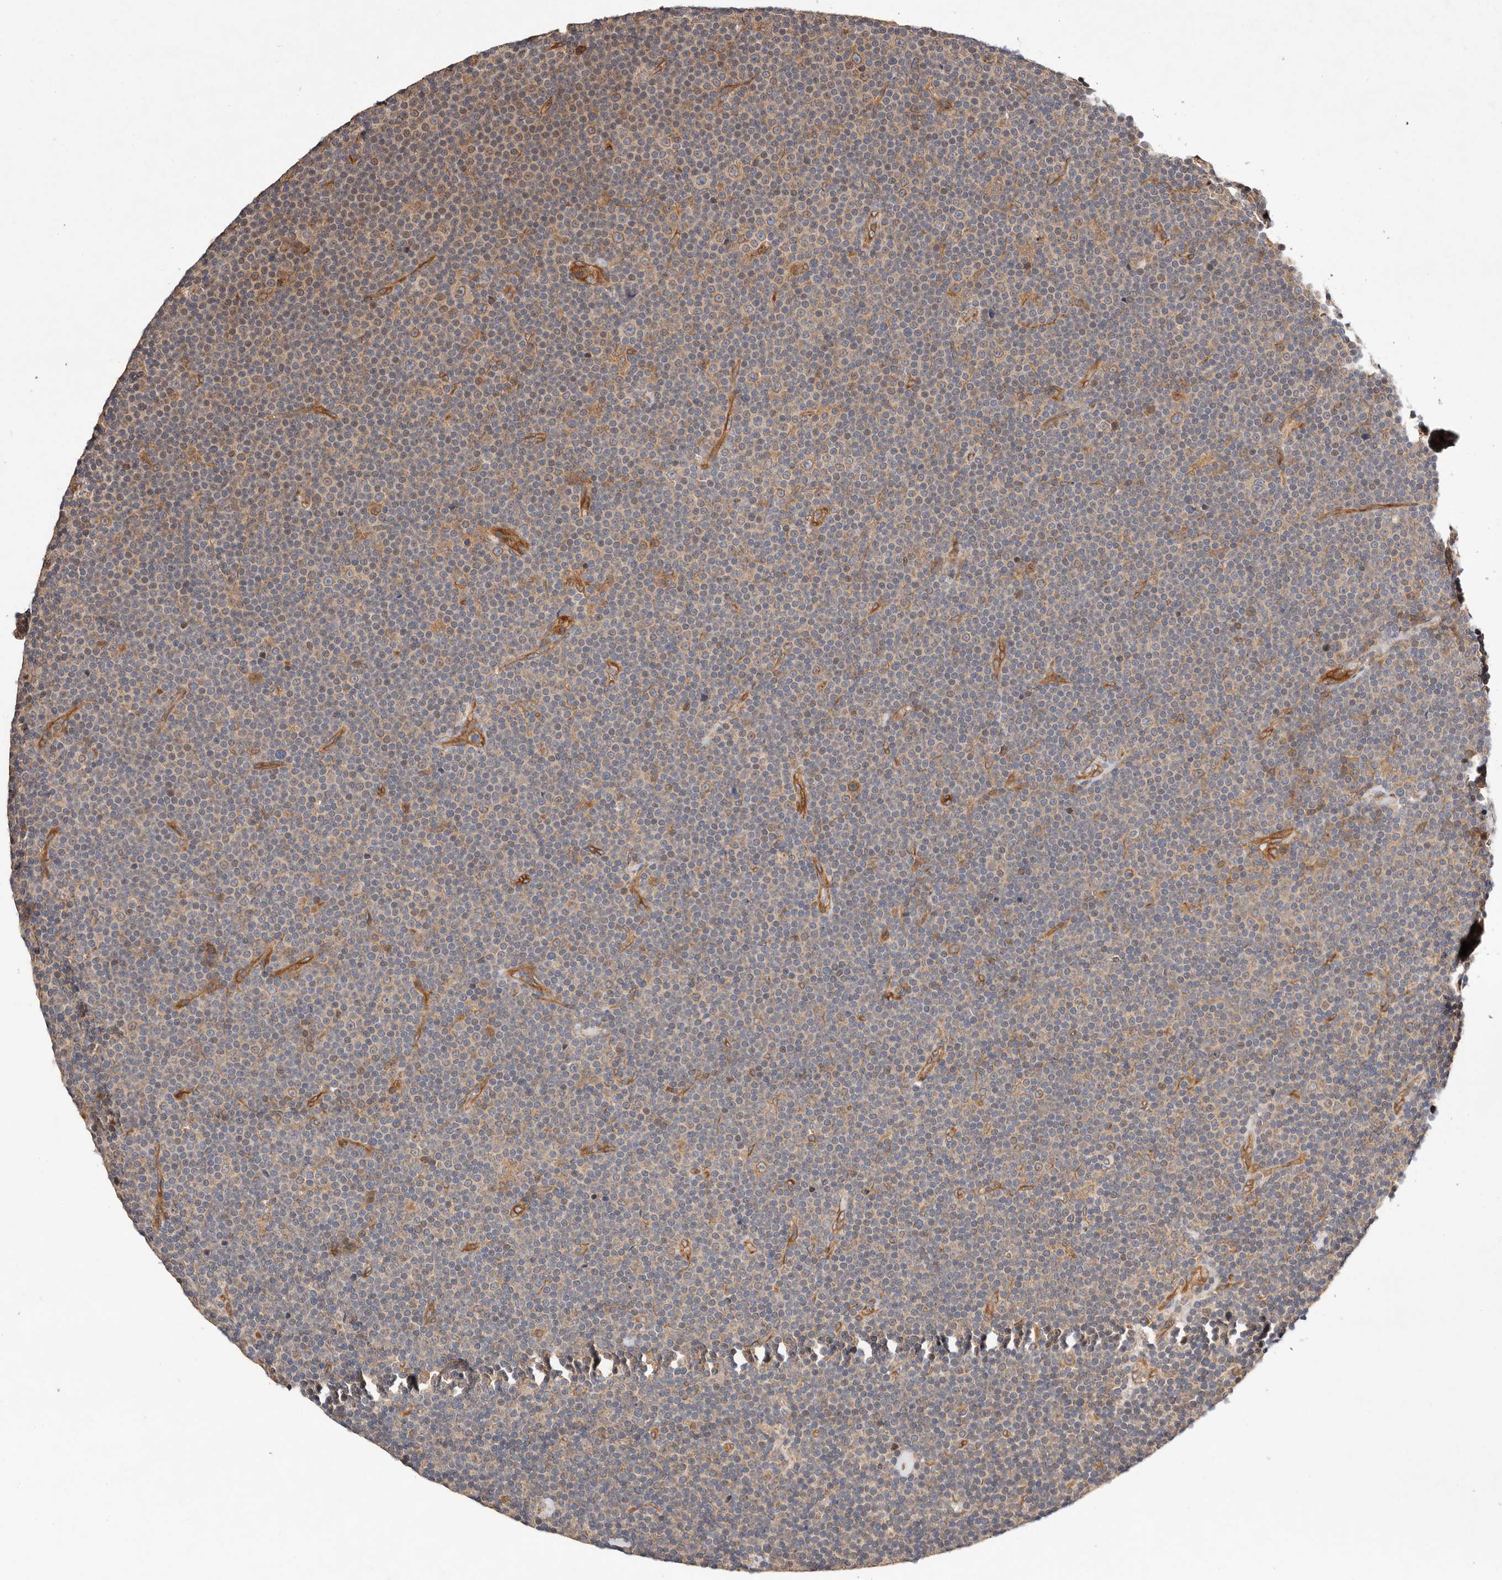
{"staining": {"intensity": "moderate", "quantity": "<25%", "location": "cytoplasmic/membranous"}, "tissue": "lymphoma", "cell_type": "Tumor cells", "image_type": "cancer", "snomed": [{"axis": "morphology", "description": "Malignant lymphoma, non-Hodgkin's type, Low grade"}, {"axis": "topography", "description": "Lymph node"}], "caption": "About <25% of tumor cells in malignant lymphoma, non-Hodgkin's type (low-grade) demonstrate moderate cytoplasmic/membranous protein staining as visualized by brown immunohistochemical staining.", "gene": "MACF1", "patient": {"sex": "female", "age": 67}}